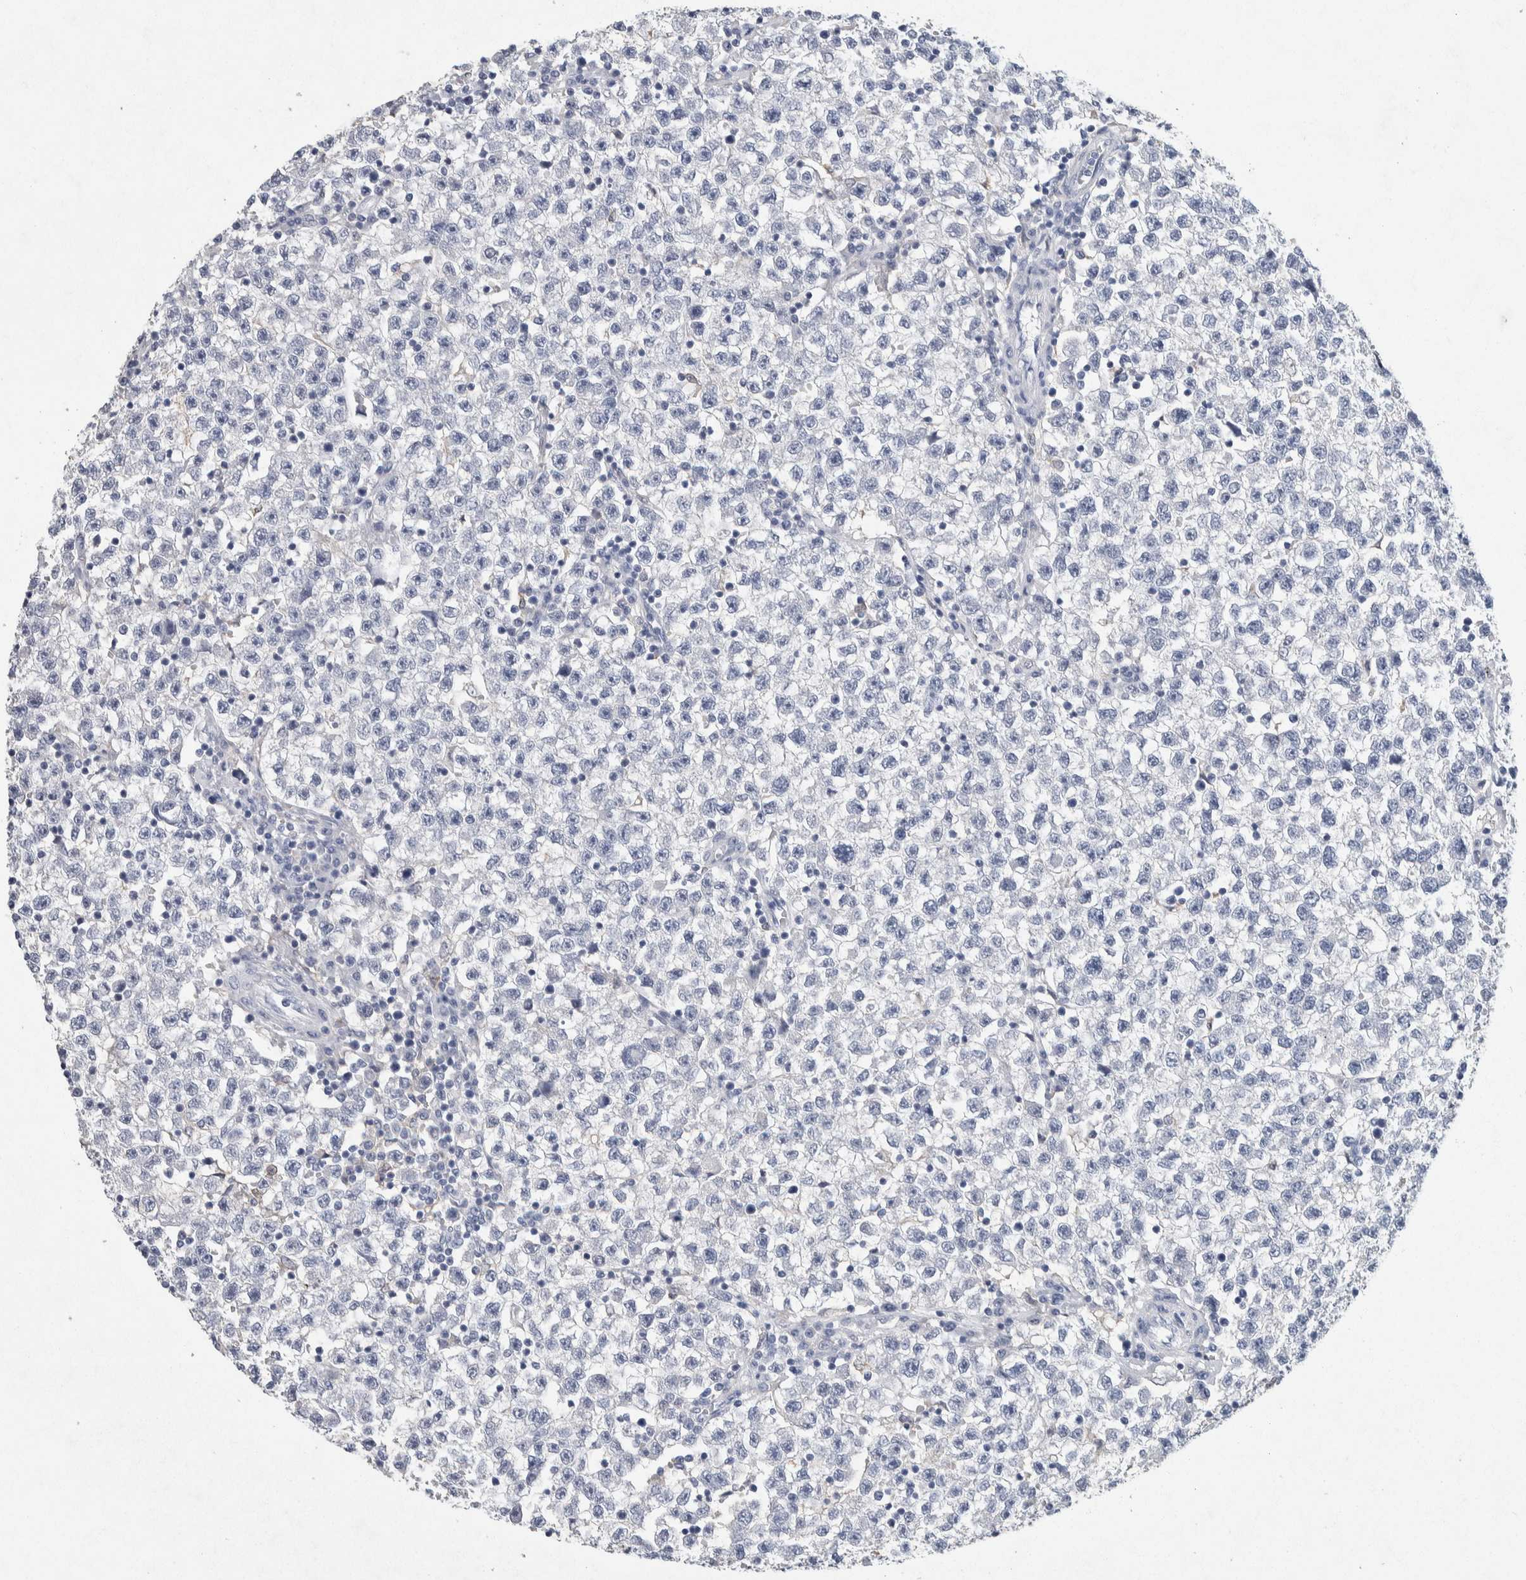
{"staining": {"intensity": "negative", "quantity": "none", "location": "none"}, "tissue": "testis cancer", "cell_type": "Tumor cells", "image_type": "cancer", "snomed": [{"axis": "morphology", "description": "Seminoma, NOS"}, {"axis": "topography", "description": "Testis"}], "caption": "DAB immunohistochemical staining of testis cancer shows no significant positivity in tumor cells.", "gene": "NCF2", "patient": {"sex": "male", "age": 22}}